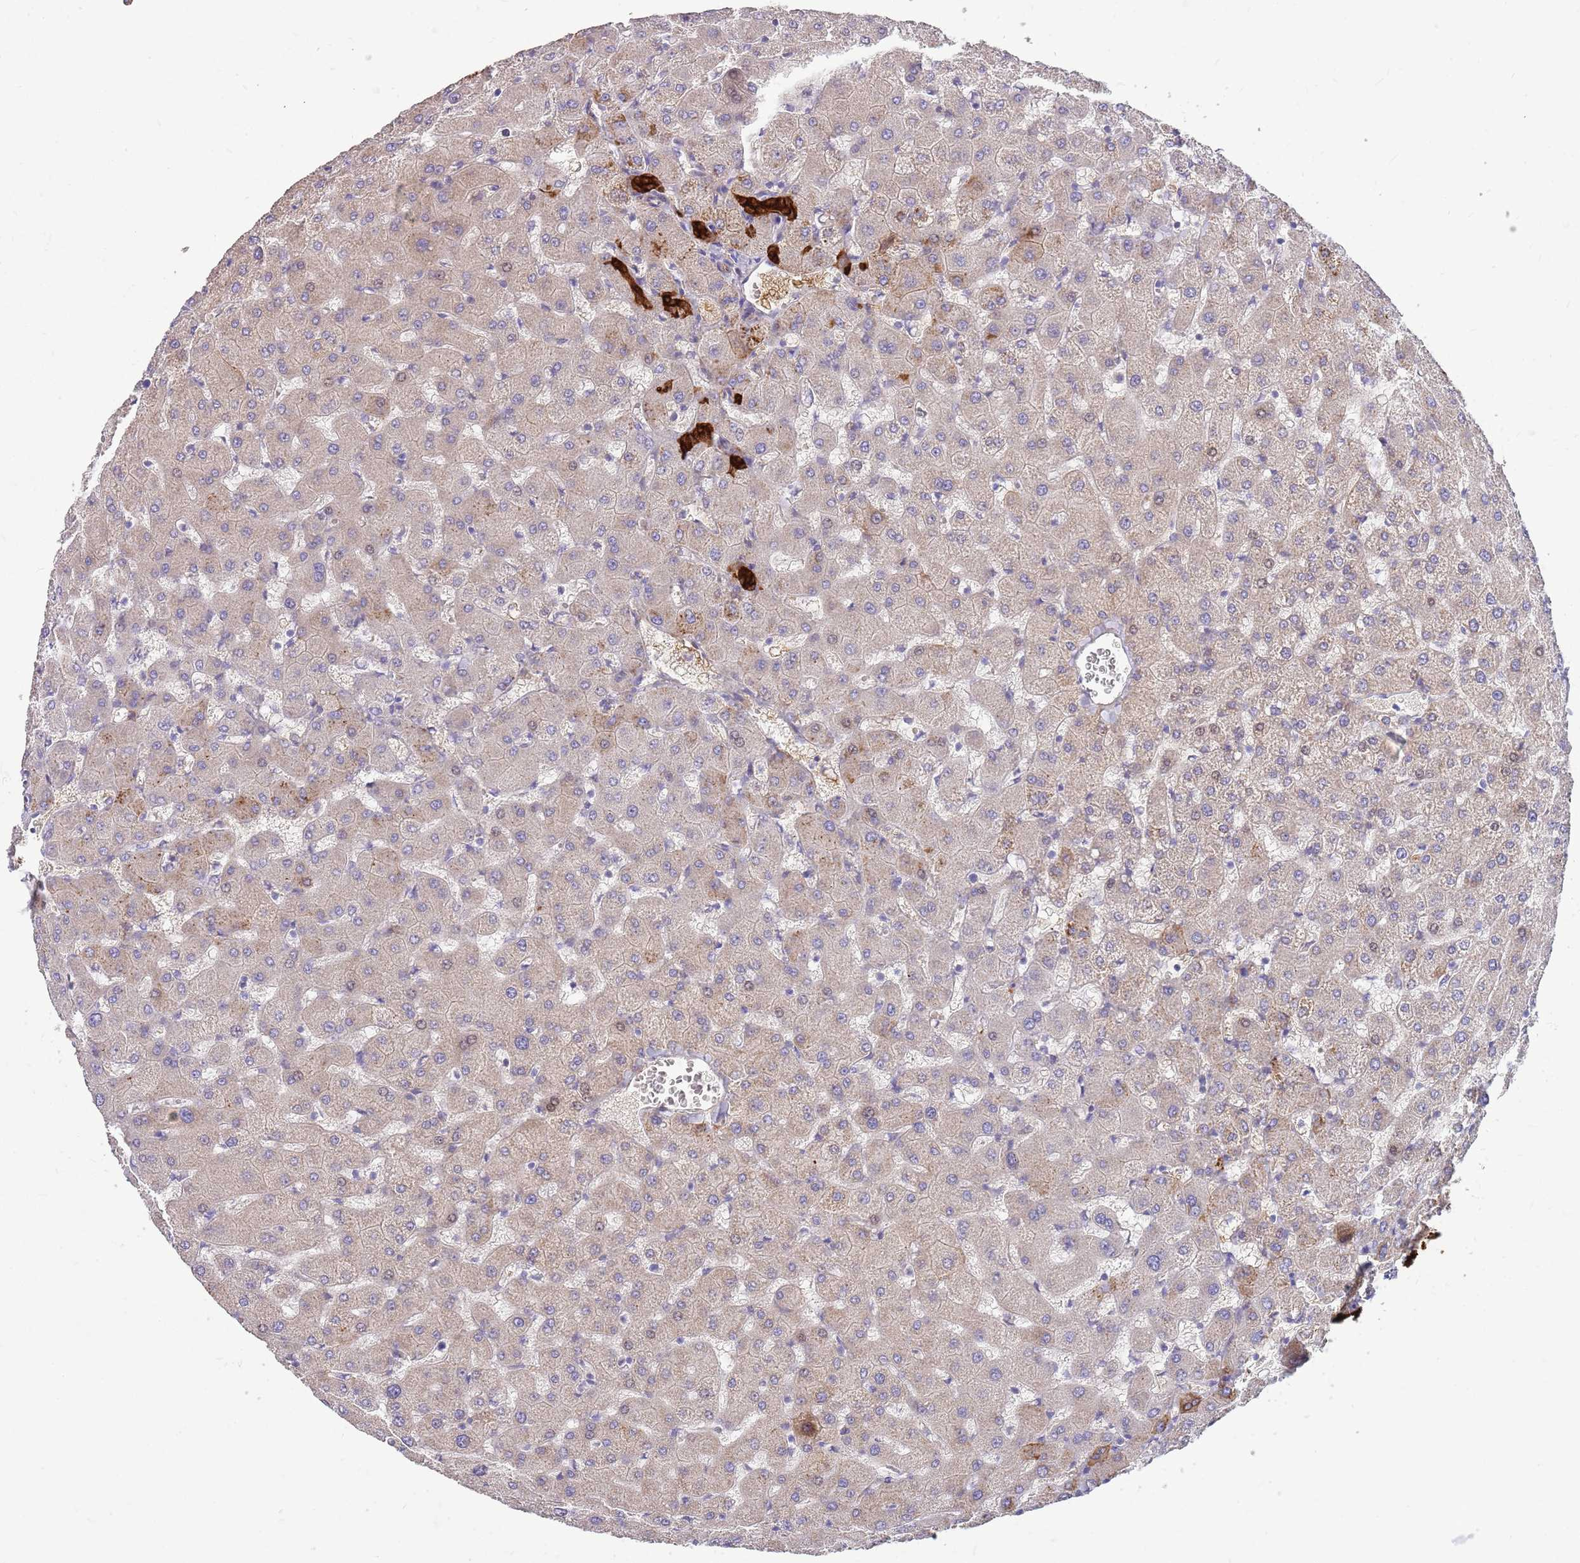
{"staining": {"intensity": "strong", "quantity": ">75%", "location": "cytoplasmic/membranous"}, "tissue": "liver", "cell_type": "Cholangiocytes", "image_type": "normal", "snomed": [{"axis": "morphology", "description": "Normal tissue, NOS"}, {"axis": "topography", "description": "Liver"}], "caption": "Approximately >75% of cholangiocytes in normal human liver reveal strong cytoplasmic/membranous protein staining as visualized by brown immunohistochemical staining.", "gene": "ZDHHC1", "patient": {"sex": "female", "age": 63}}